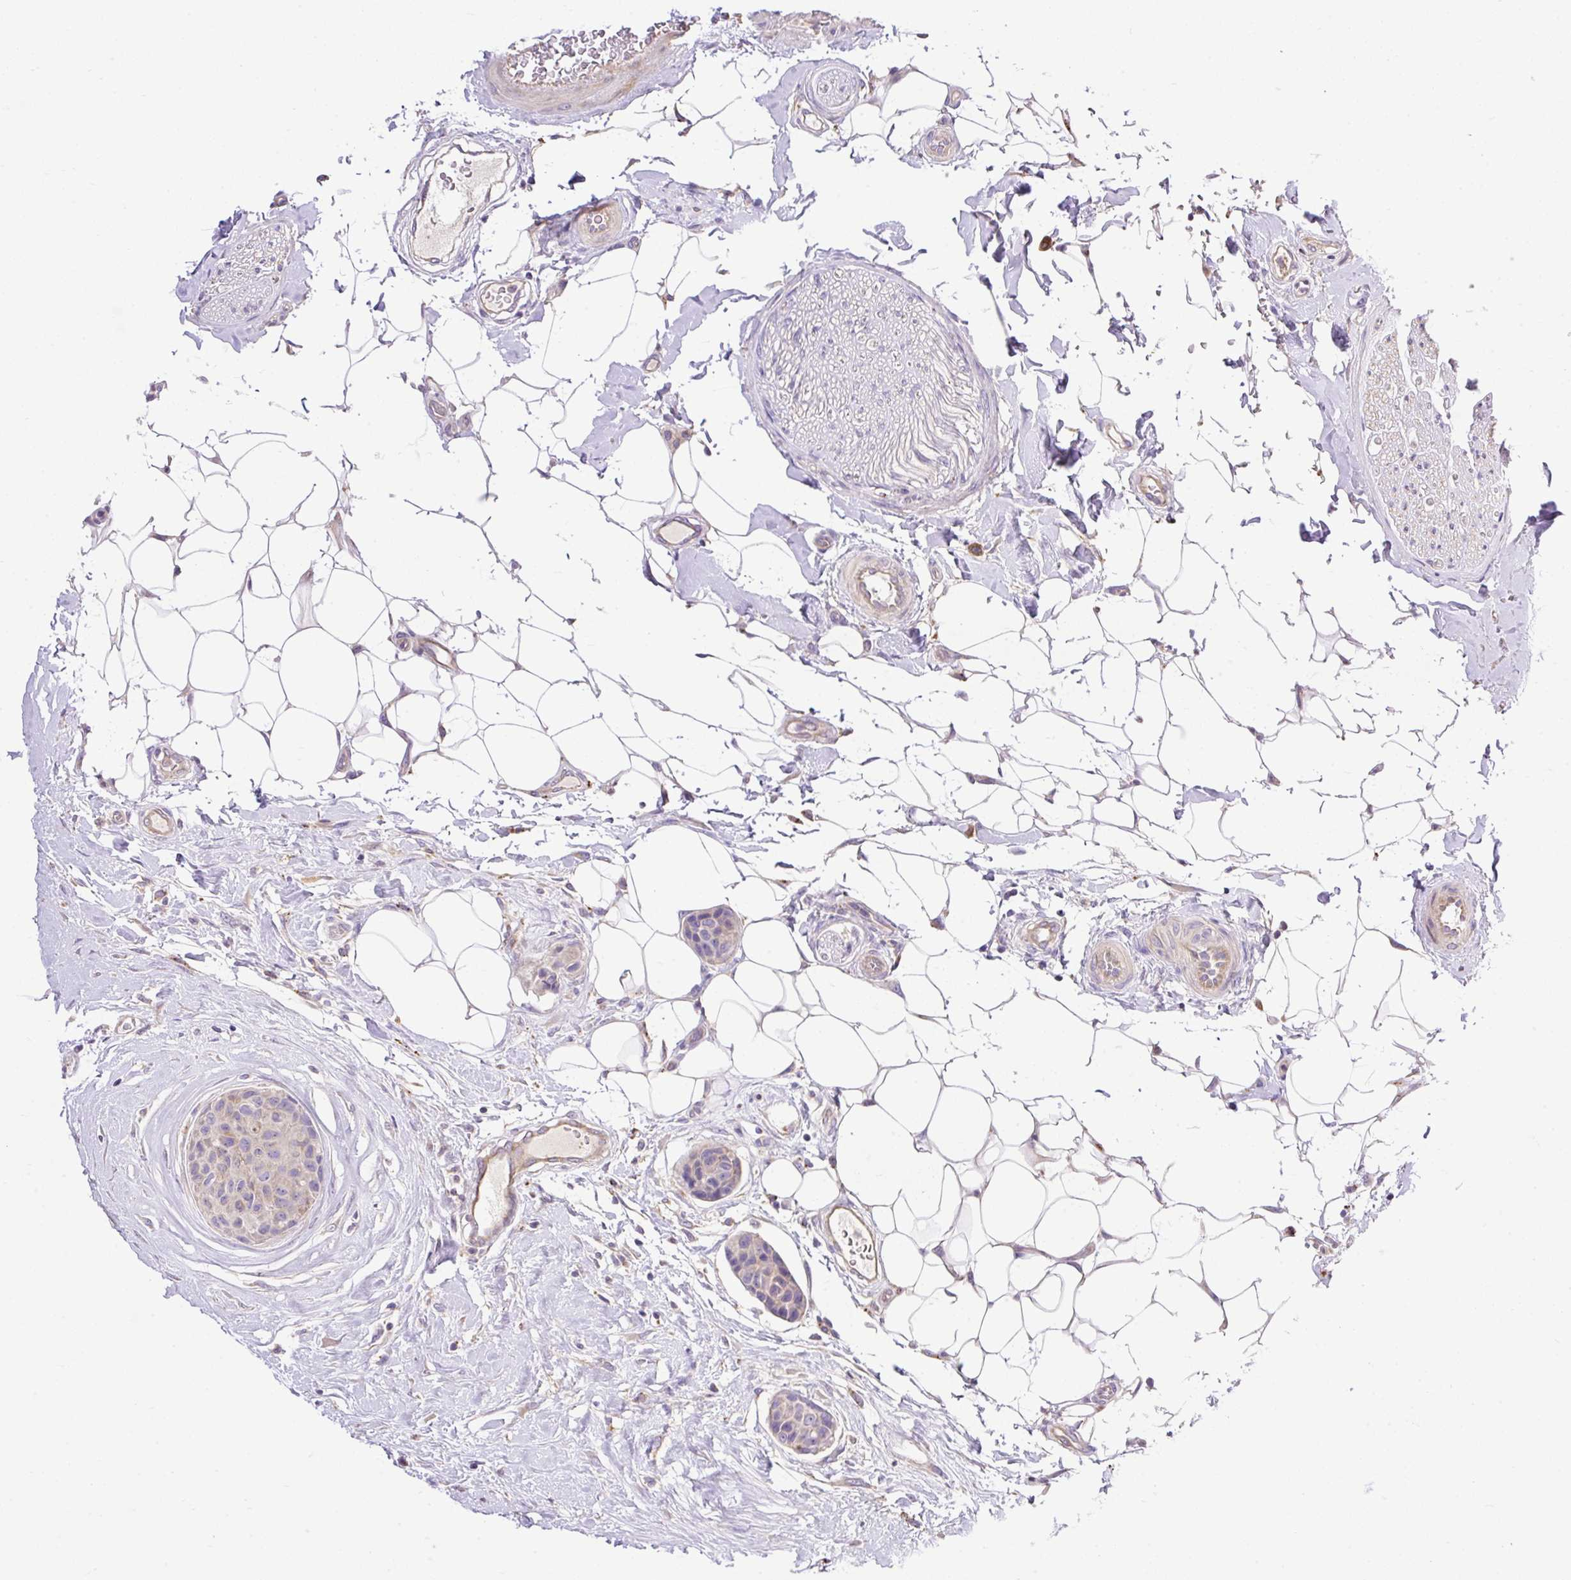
{"staining": {"intensity": "negative", "quantity": "none", "location": "none"}, "tissue": "breast cancer", "cell_type": "Tumor cells", "image_type": "cancer", "snomed": [{"axis": "morphology", "description": "Duct carcinoma"}, {"axis": "topography", "description": "Breast"}, {"axis": "topography", "description": "Lymph node"}], "caption": "Immunohistochemistry (IHC) of breast invasive ductal carcinoma exhibits no staining in tumor cells. (Brightfield microscopy of DAB (3,3'-diaminobenzidine) immunohistochemistry (IHC) at high magnification).", "gene": "HEXB", "patient": {"sex": "female", "age": 80}}